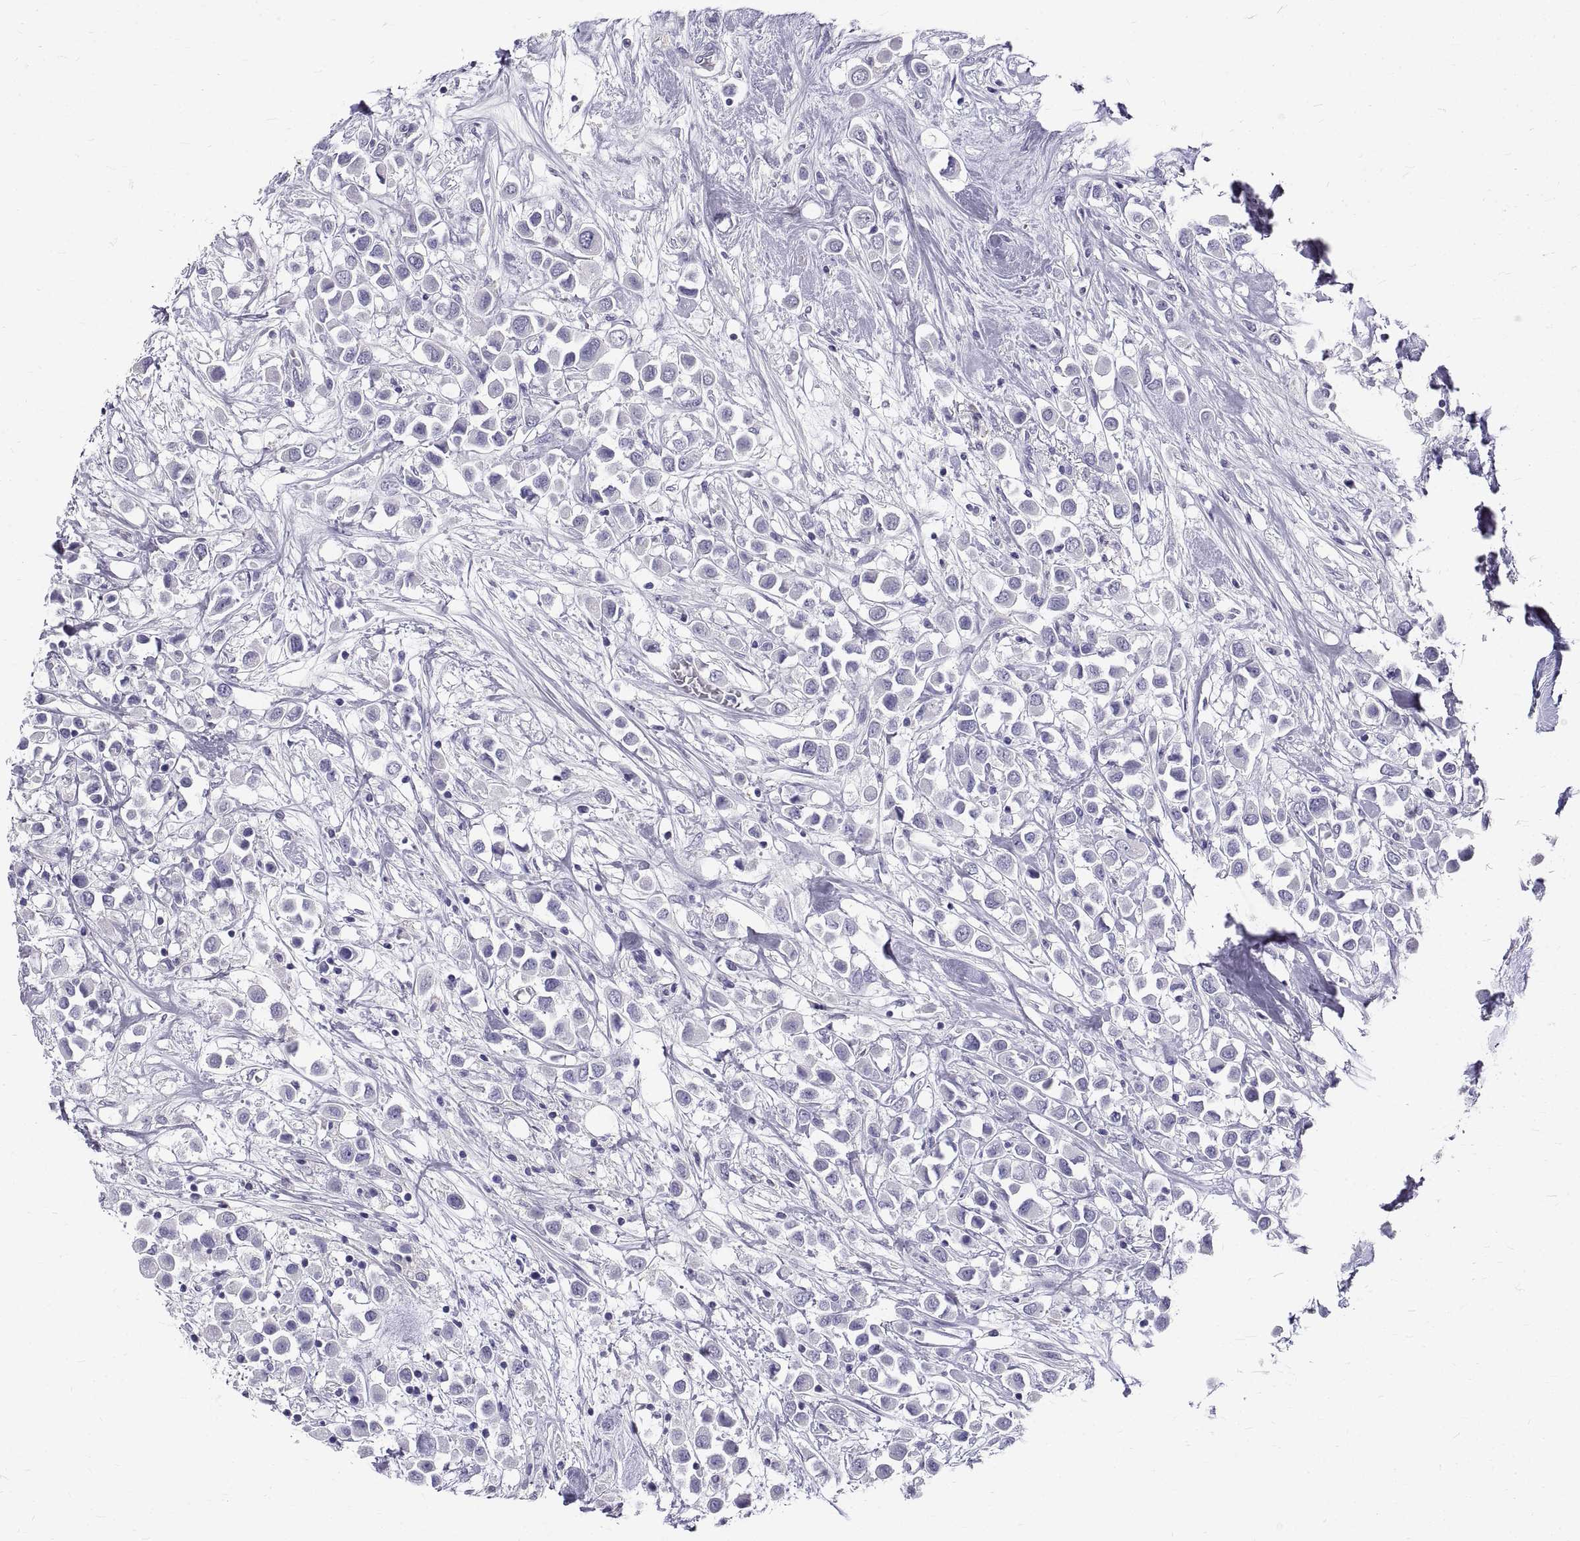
{"staining": {"intensity": "negative", "quantity": "none", "location": "none"}, "tissue": "breast cancer", "cell_type": "Tumor cells", "image_type": "cancer", "snomed": [{"axis": "morphology", "description": "Duct carcinoma"}, {"axis": "topography", "description": "Breast"}], "caption": "Tumor cells show no significant protein expression in breast invasive ductal carcinoma.", "gene": "GNG12", "patient": {"sex": "female", "age": 61}}